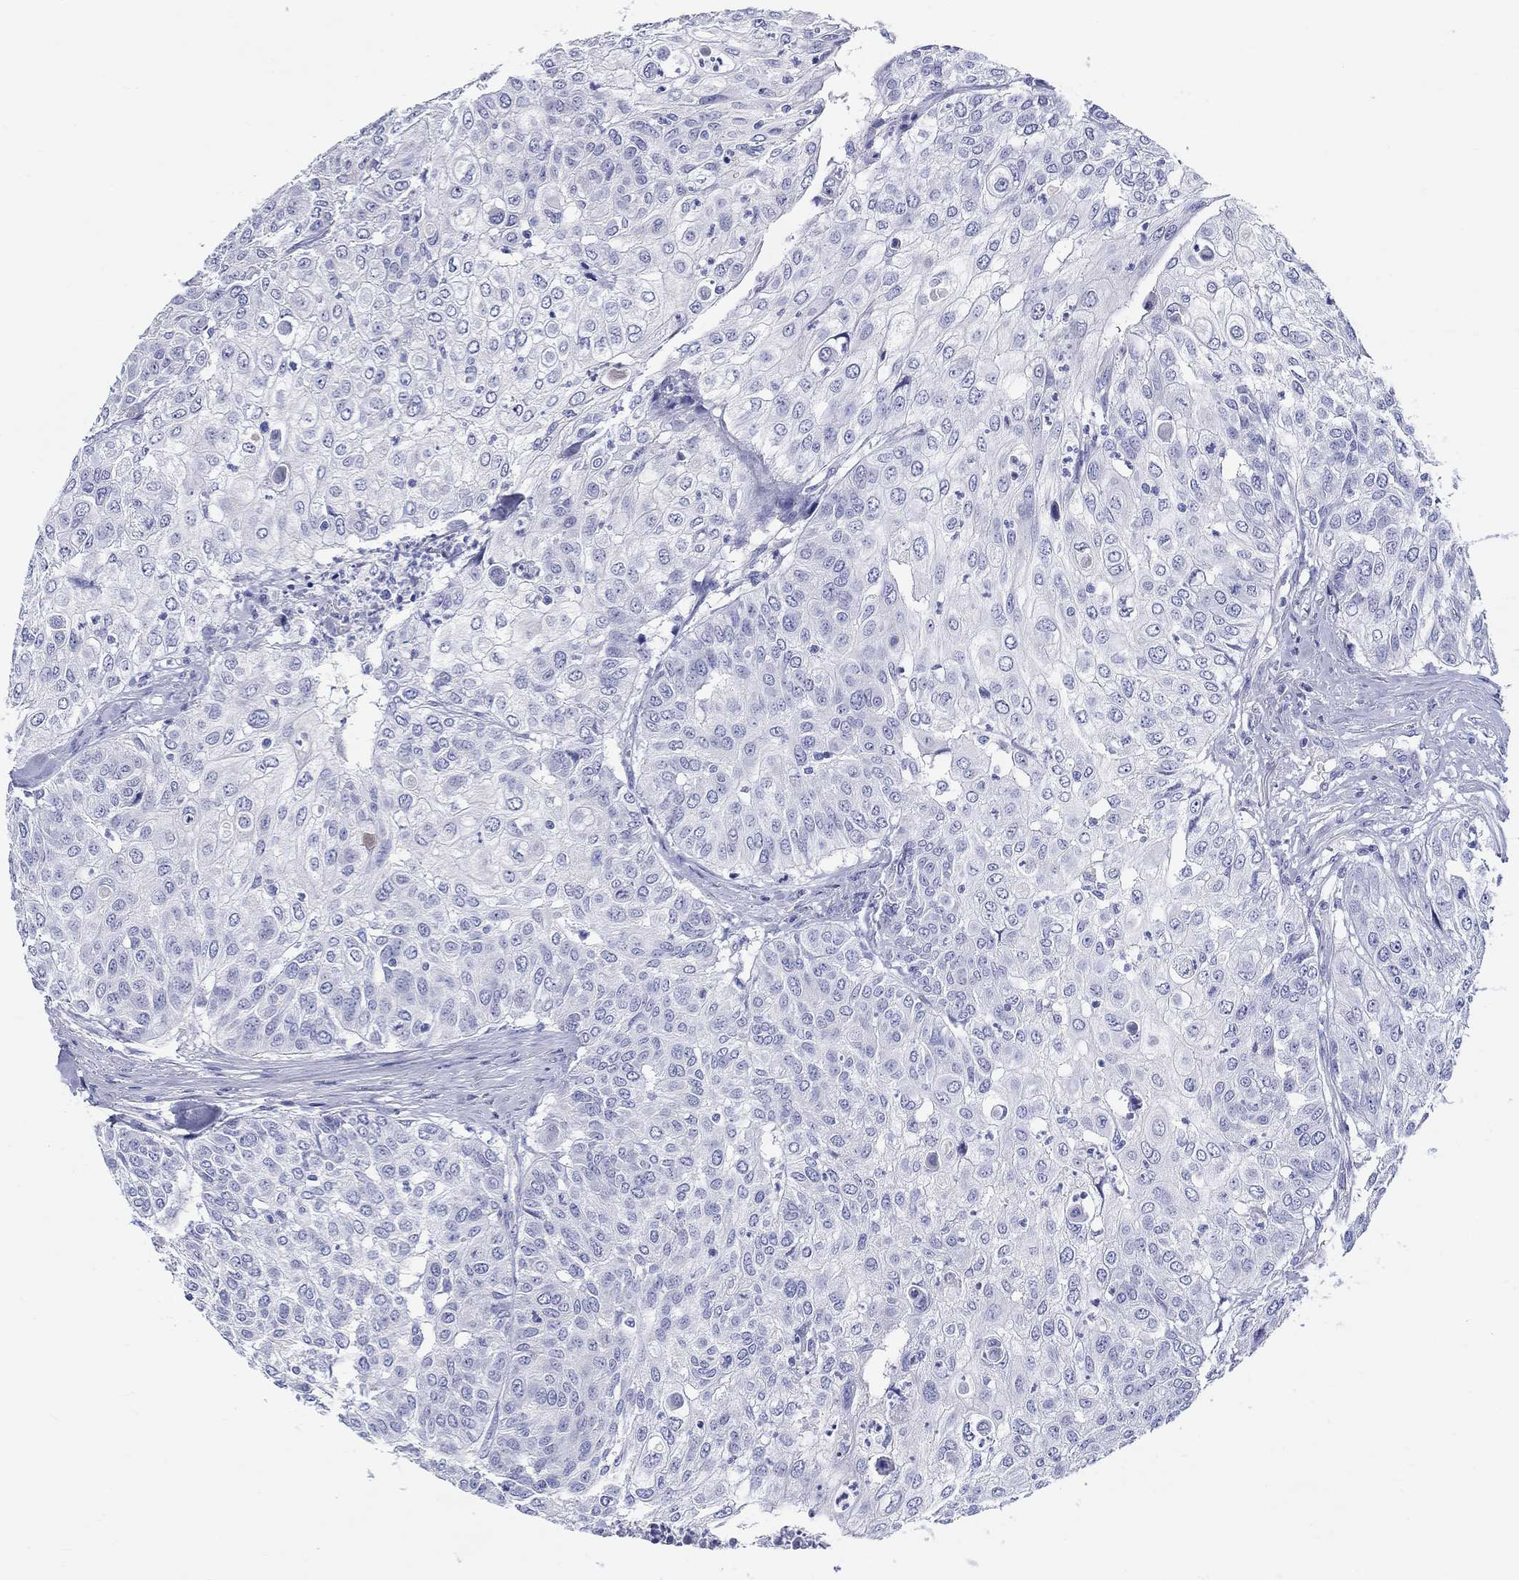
{"staining": {"intensity": "negative", "quantity": "none", "location": "none"}, "tissue": "urothelial cancer", "cell_type": "Tumor cells", "image_type": "cancer", "snomed": [{"axis": "morphology", "description": "Urothelial carcinoma, High grade"}, {"axis": "topography", "description": "Urinary bladder"}], "caption": "Immunohistochemistry (IHC) of human urothelial cancer demonstrates no positivity in tumor cells.", "gene": "CRYGS", "patient": {"sex": "female", "age": 79}}